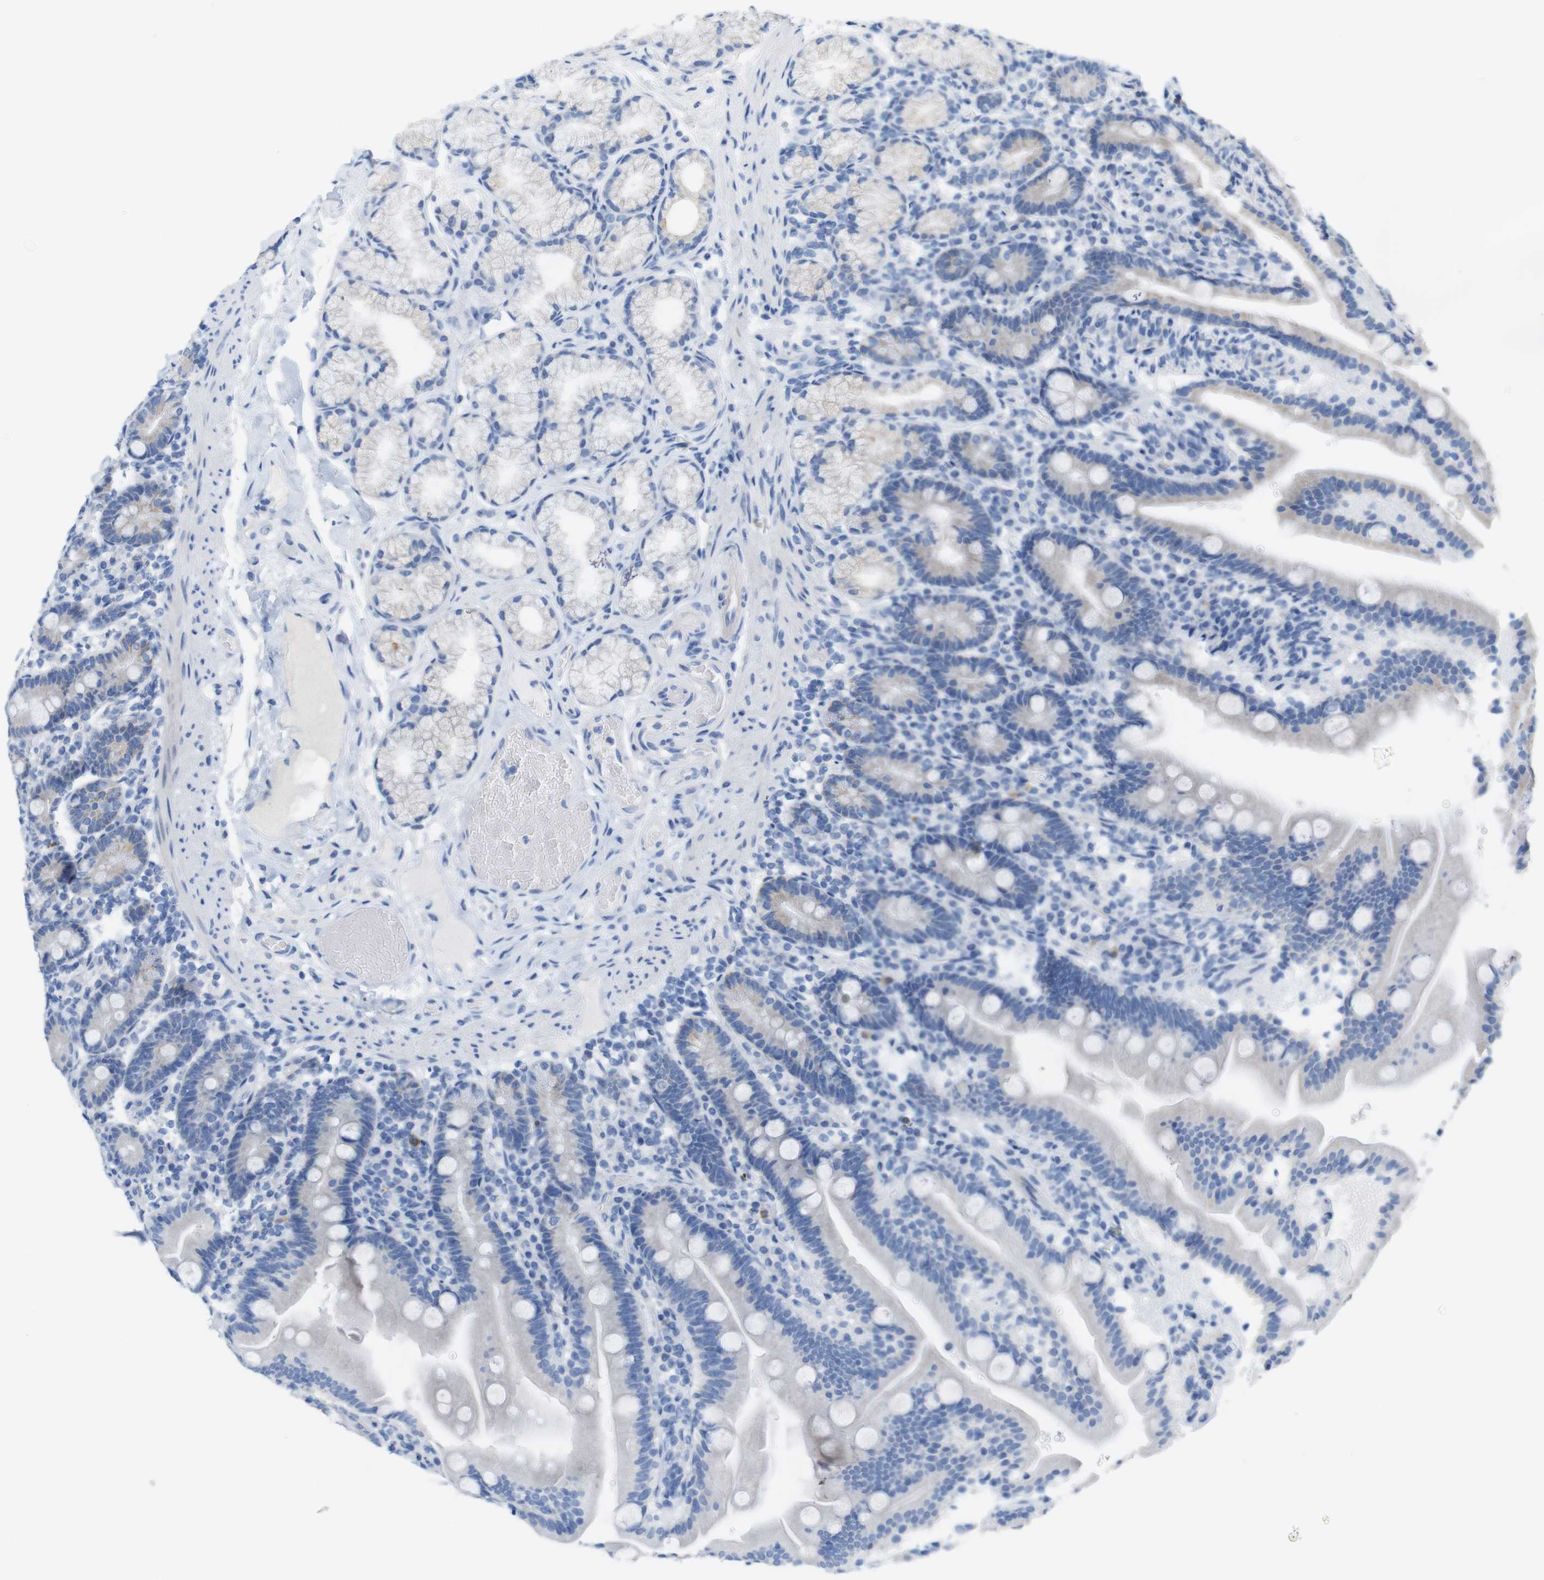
{"staining": {"intensity": "negative", "quantity": "none", "location": "none"}, "tissue": "duodenum", "cell_type": "Glandular cells", "image_type": "normal", "snomed": [{"axis": "morphology", "description": "Normal tissue, NOS"}, {"axis": "topography", "description": "Duodenum"}], "caption": "There is no significant expression in glandular cells of duodenum. (DAB IHC, high magnification).", "gene": "LAG3", "patient": {"sex": "male", "age": 54}}